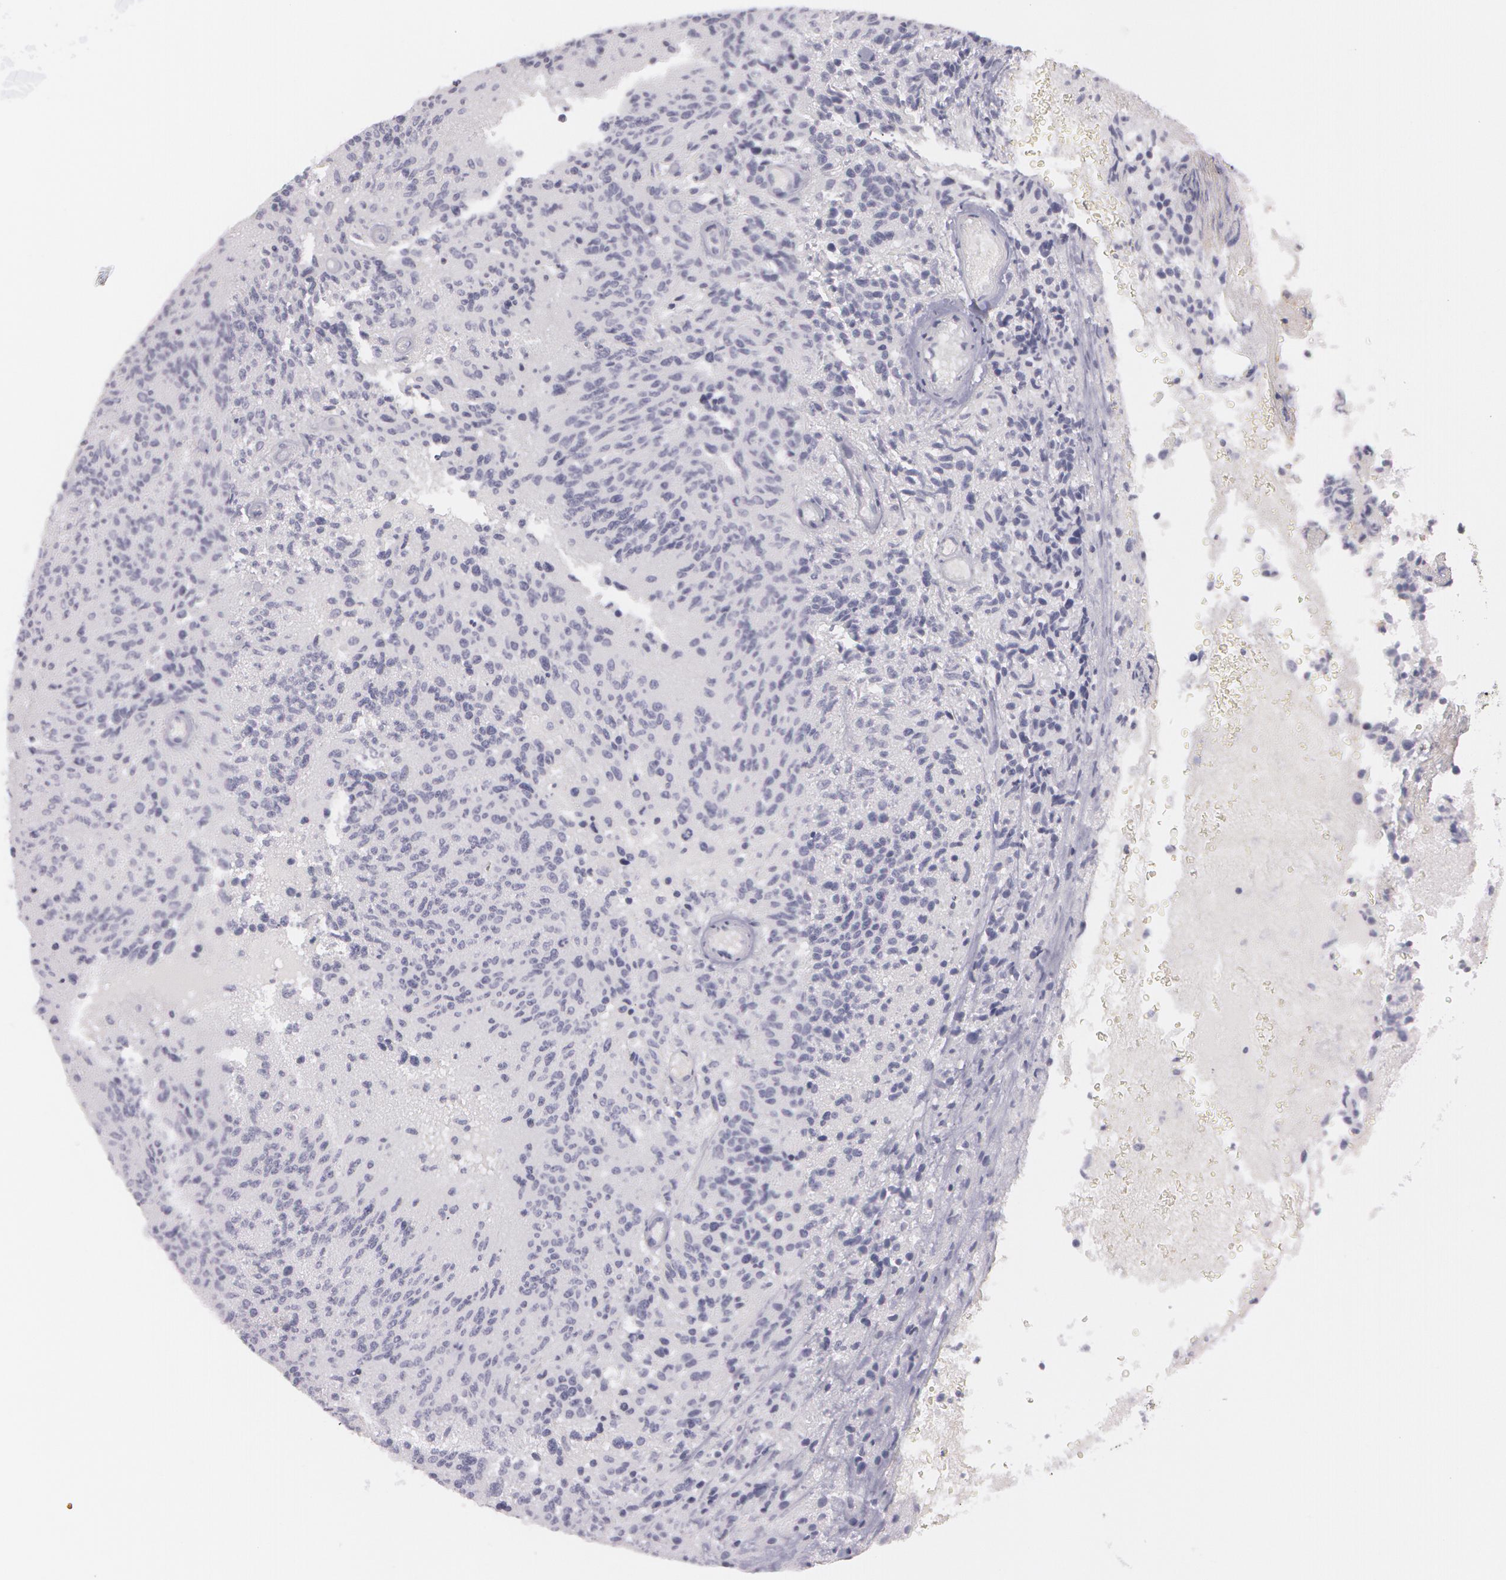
{"staining": {"intensity": "negative", "quantity": "none", "location": "none"}, "tissue": "glioma", "cell_type": "Tumor cells", "image_type": "cancer", "snomed": [{"axis": "morphology", "description": "Glioma, malignant, High grade"}, {"axis": "topography", "description": "Brain"}], "caption": "Protein analysis of glioma displays no significant staining in tumor cells.", "gene": "IL1RN", "patient": {"sex": "male", "age": 36}}